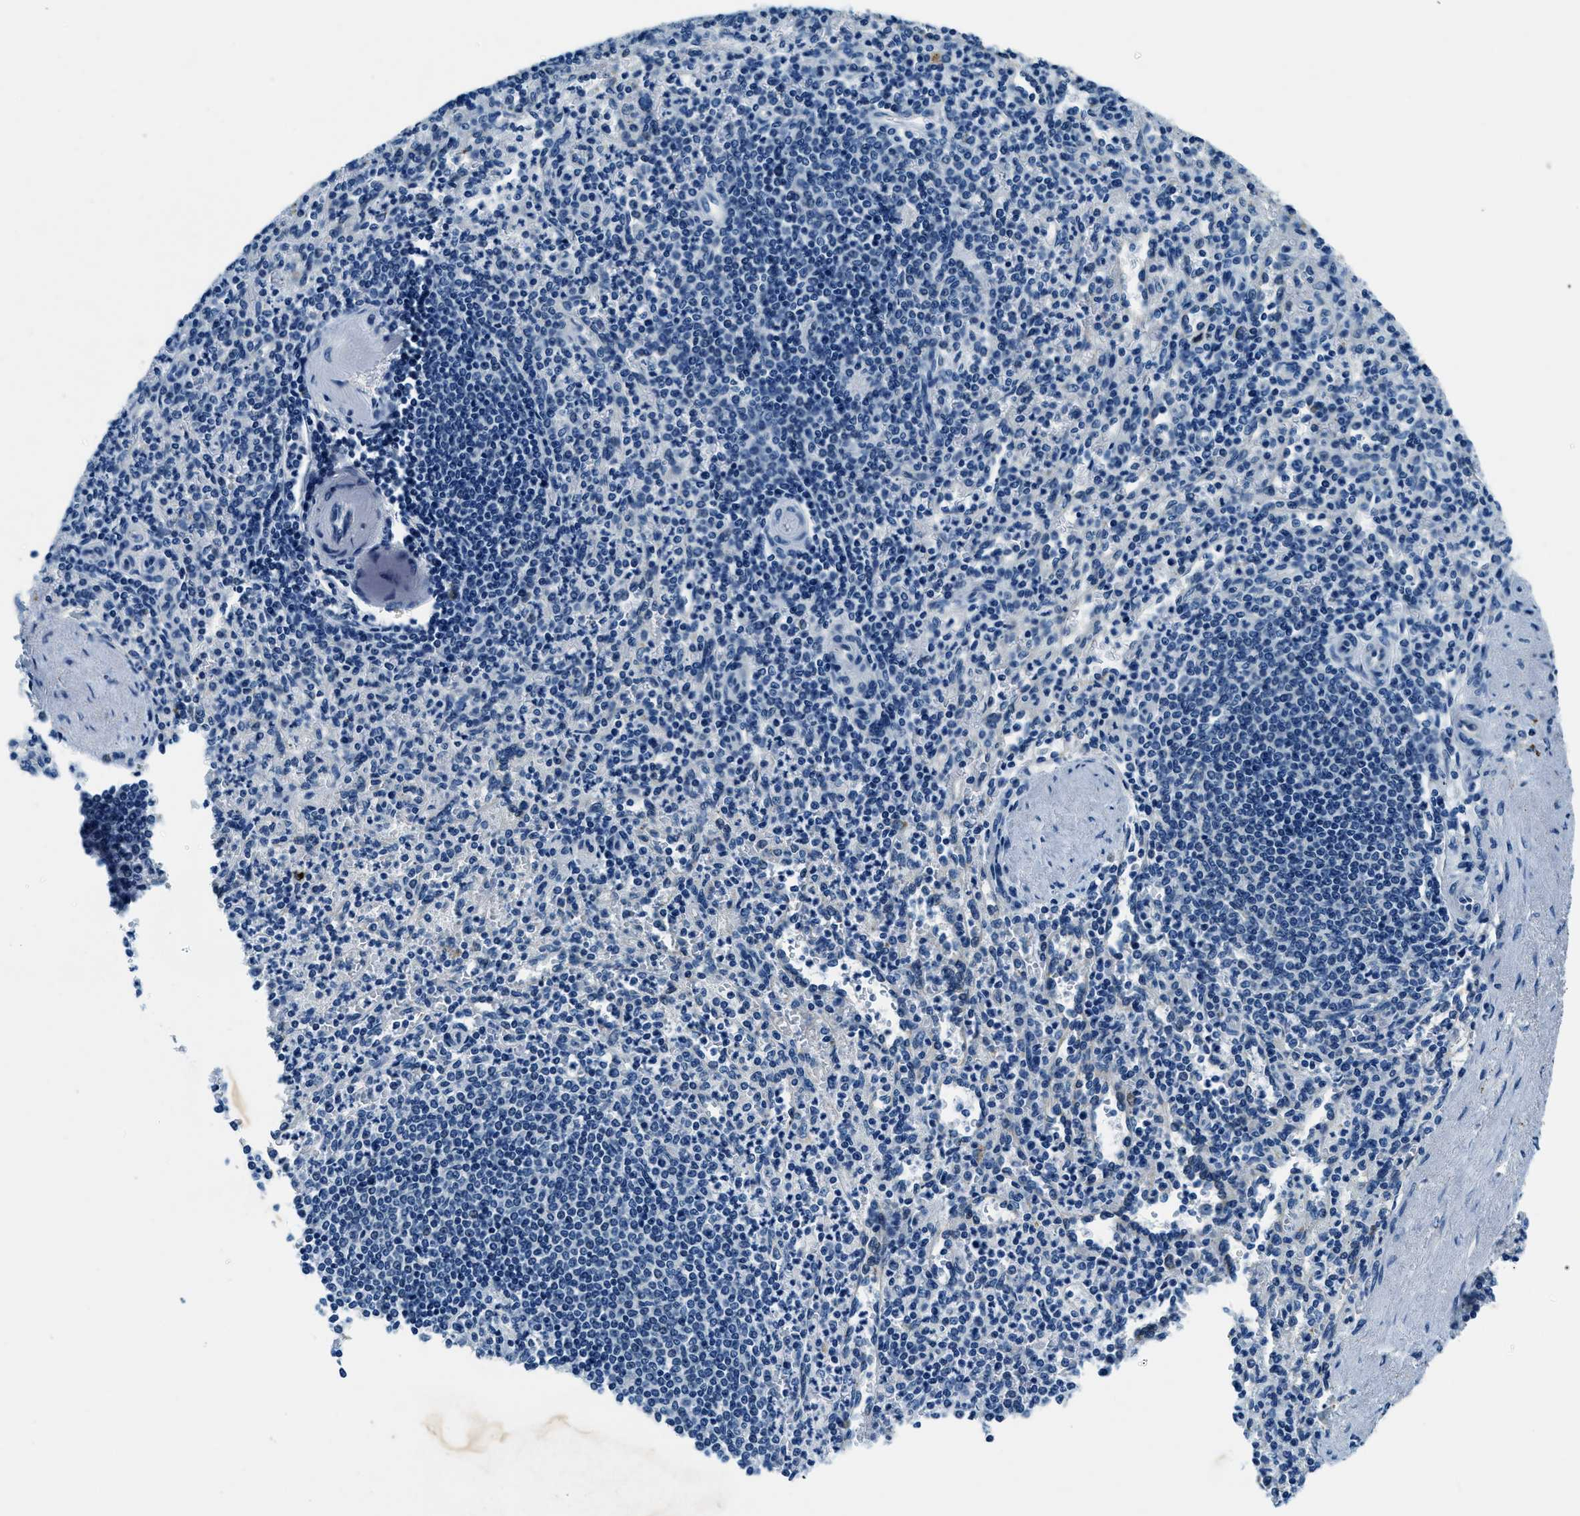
{"staining": {"intensity": "moderate", "quantity": "<25%", "location": "cytoplasmic/membranous"}, "tissue": "spleen", "cell_type": "Cells in red pulp", "image_type": "normal", "snomed": [{"axis": "morphology", "description": "Normal tissue, NOS"}, {"axis": "topography", "description": "Spleen"}], "caption": "The histopathology image displays immunohistochemical staining of normal spleen. There is moderate cytoplasmic/membranous positivity is seen in approximately <25% of cells in red pulp.", "gene": "UBAC2", "patient": {"sex": "female", "age": 74}}